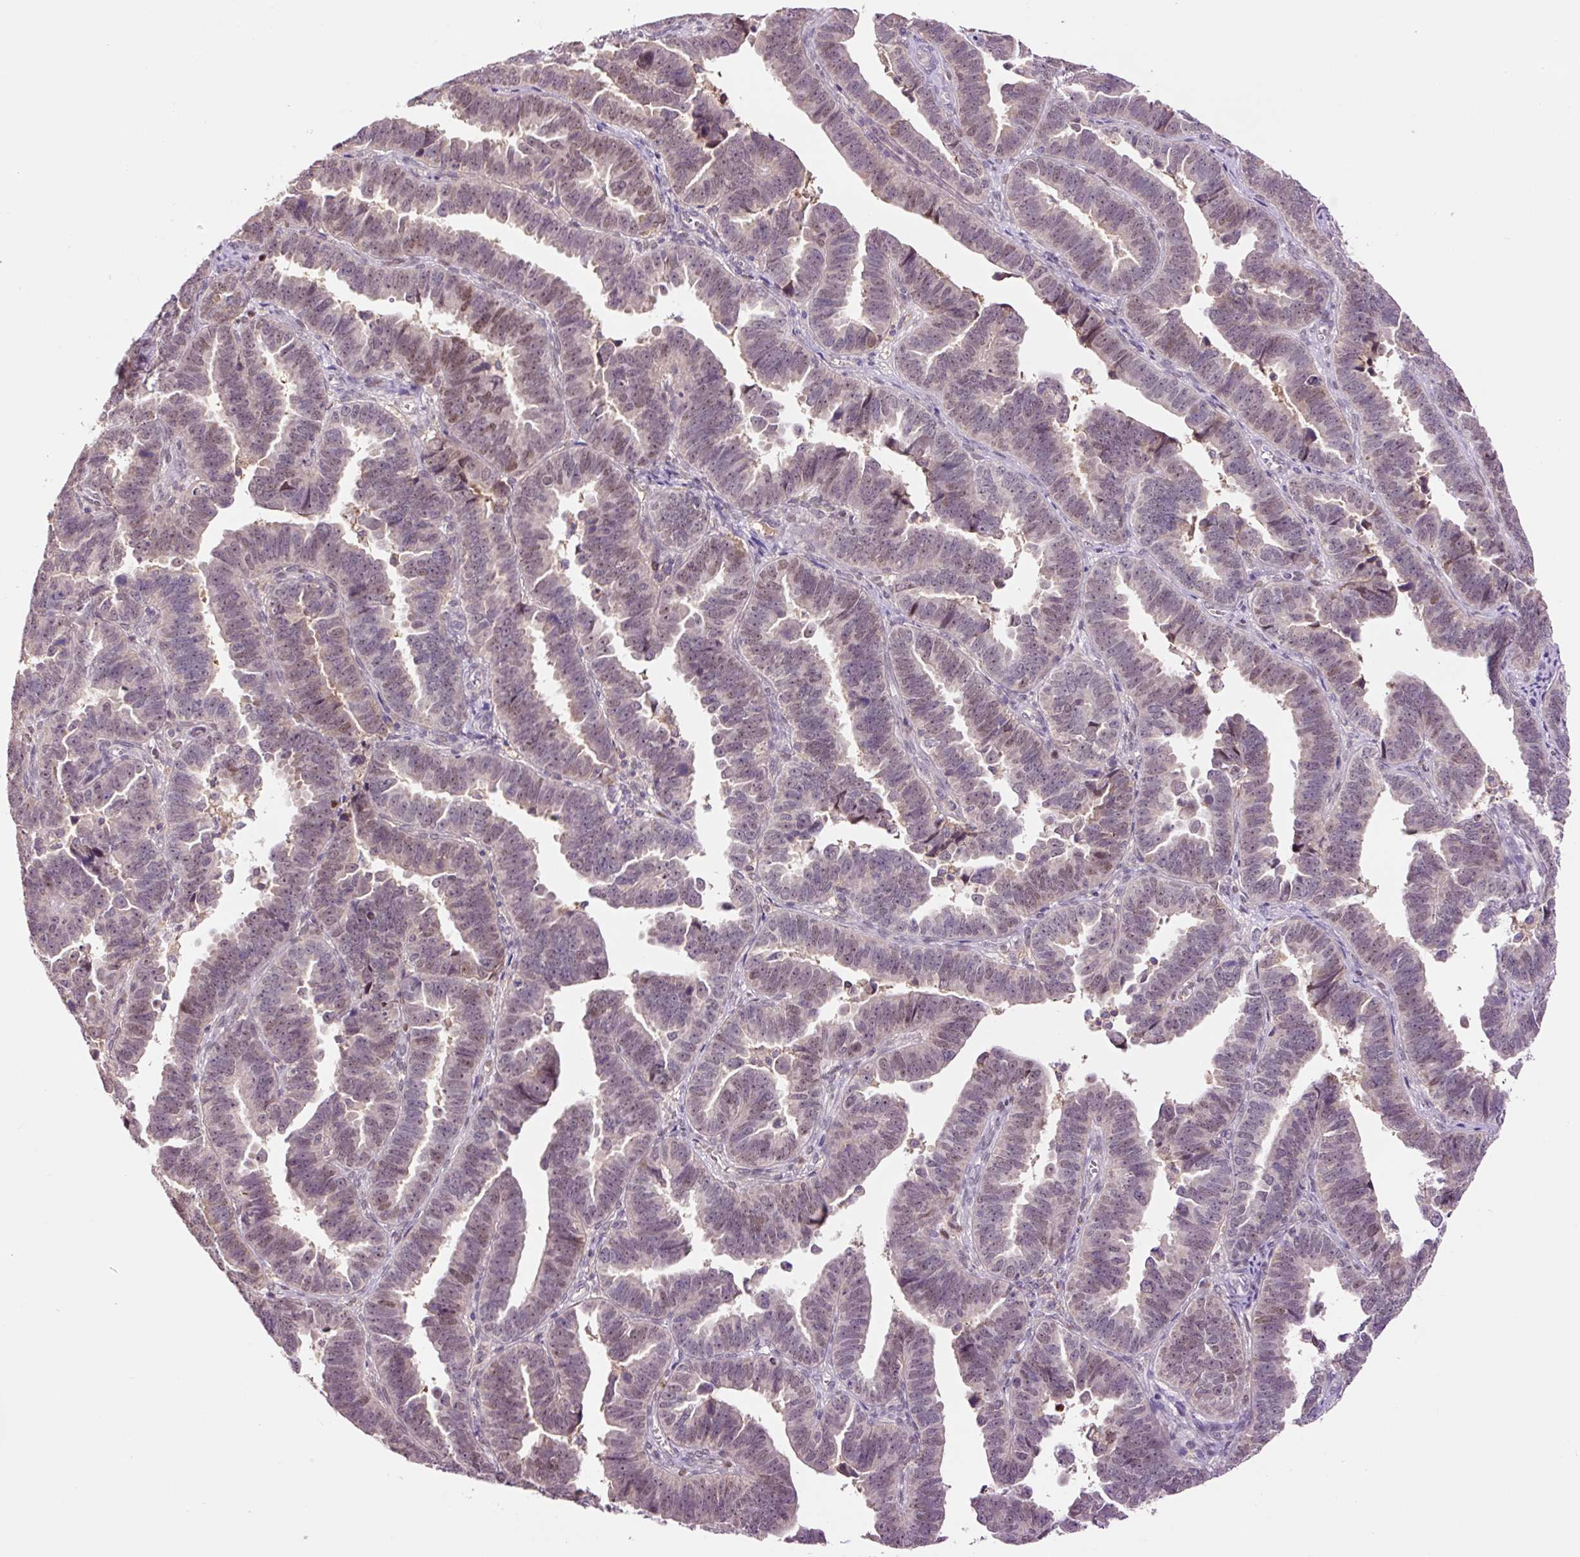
{"staining": {"intensity": "weak", "quantity": "25%-75%", "location": "nuclear"}, "tissue": "endometrial cancer", "cell_type": "Tumor cells", "image_type": "cancer", "snomed": [{"axis": "morphology", "description": "Adenocarcinoma, NOS"}, {"axis": "topography", "description": "Endometrium"}], "caption": "Immunohistochemical staining of human endometrial cancer shows low levels of weak nuclear protein staining in about 25%-75% of tumor cells.", "gene": "DPPA4", "patient": {"sex": "female", "age": 75}}